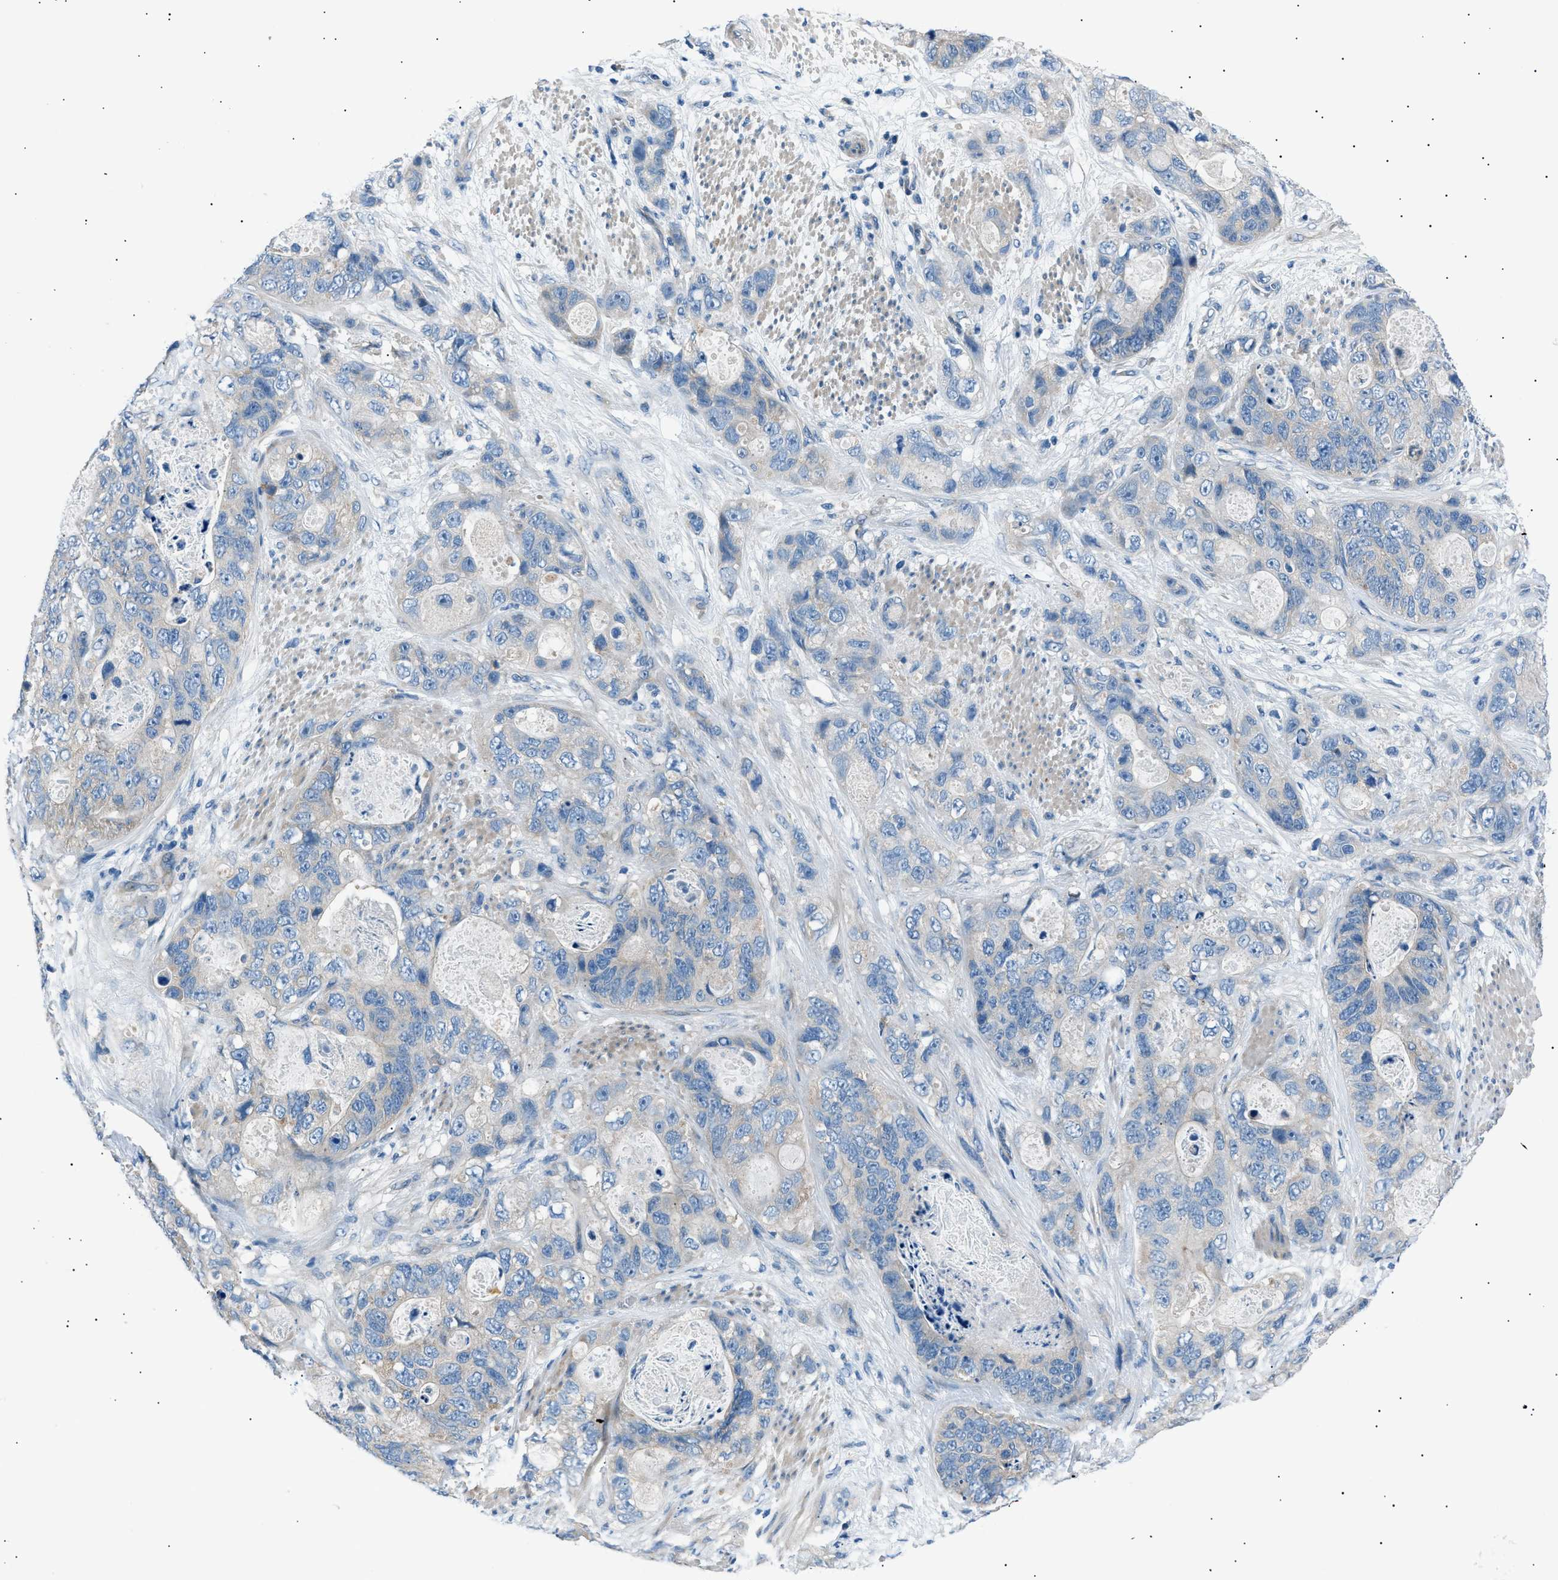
{"staining": {"intensity": "negative", "quantity": "none", "location": "none"}, "tissue": "stomach cancer", "cell_type": "Tumor cells", "image_type": "cancer", "snomed": [{"axis": "morphology", "description": "Adenocarcinoma, NOS"}, {"axis": "topography", "description": "Stomach"}], "caption": "Micrograph shows no protein positivity in tumor cells of stomach adenocarcinoma tissue.", "gene": "LRRC37B", "patient": {"sex": "female", "age": 89}}